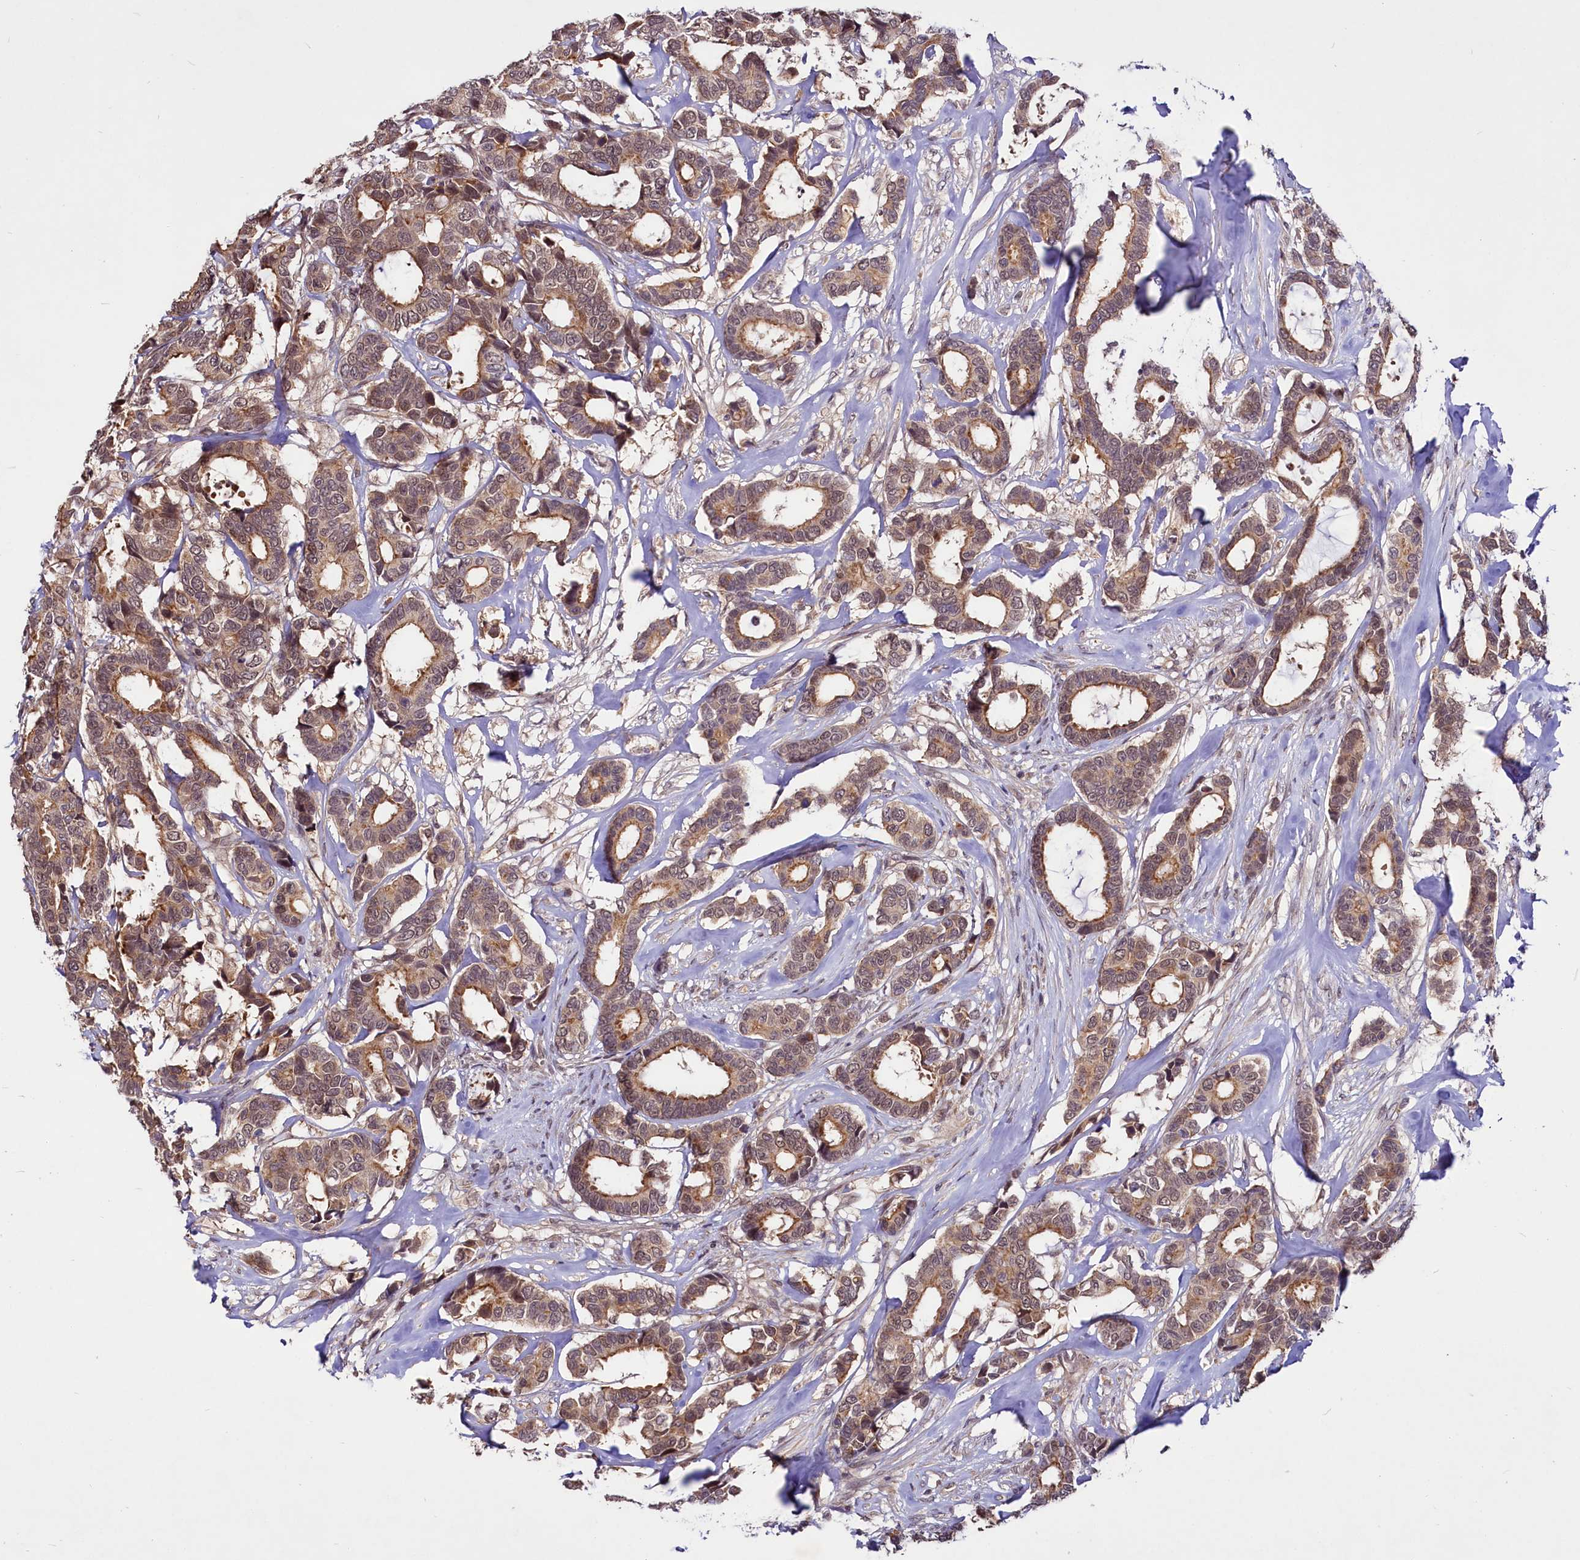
{"staining": {"intensity": "moderate", "quantity": ">75%", "location": "cytoplasmic/membranous"}, "tissue": "breast cancer", "cell_type": "Tumor cells", "image_type": "cancer", "snomed": [{"axis": "morphology", "description": "Duct carcinoma"}, {"axis": "topography", "description": "Breast"}], "caption": "The histopathology image reveals staining of intraductal carcinoma (breast), revealing moderate cytoplasmic/membranous protein staining (brown color) within tumor cells.", "gene": "UBE3A", "patient": {"sex": "female", "age": 87}}